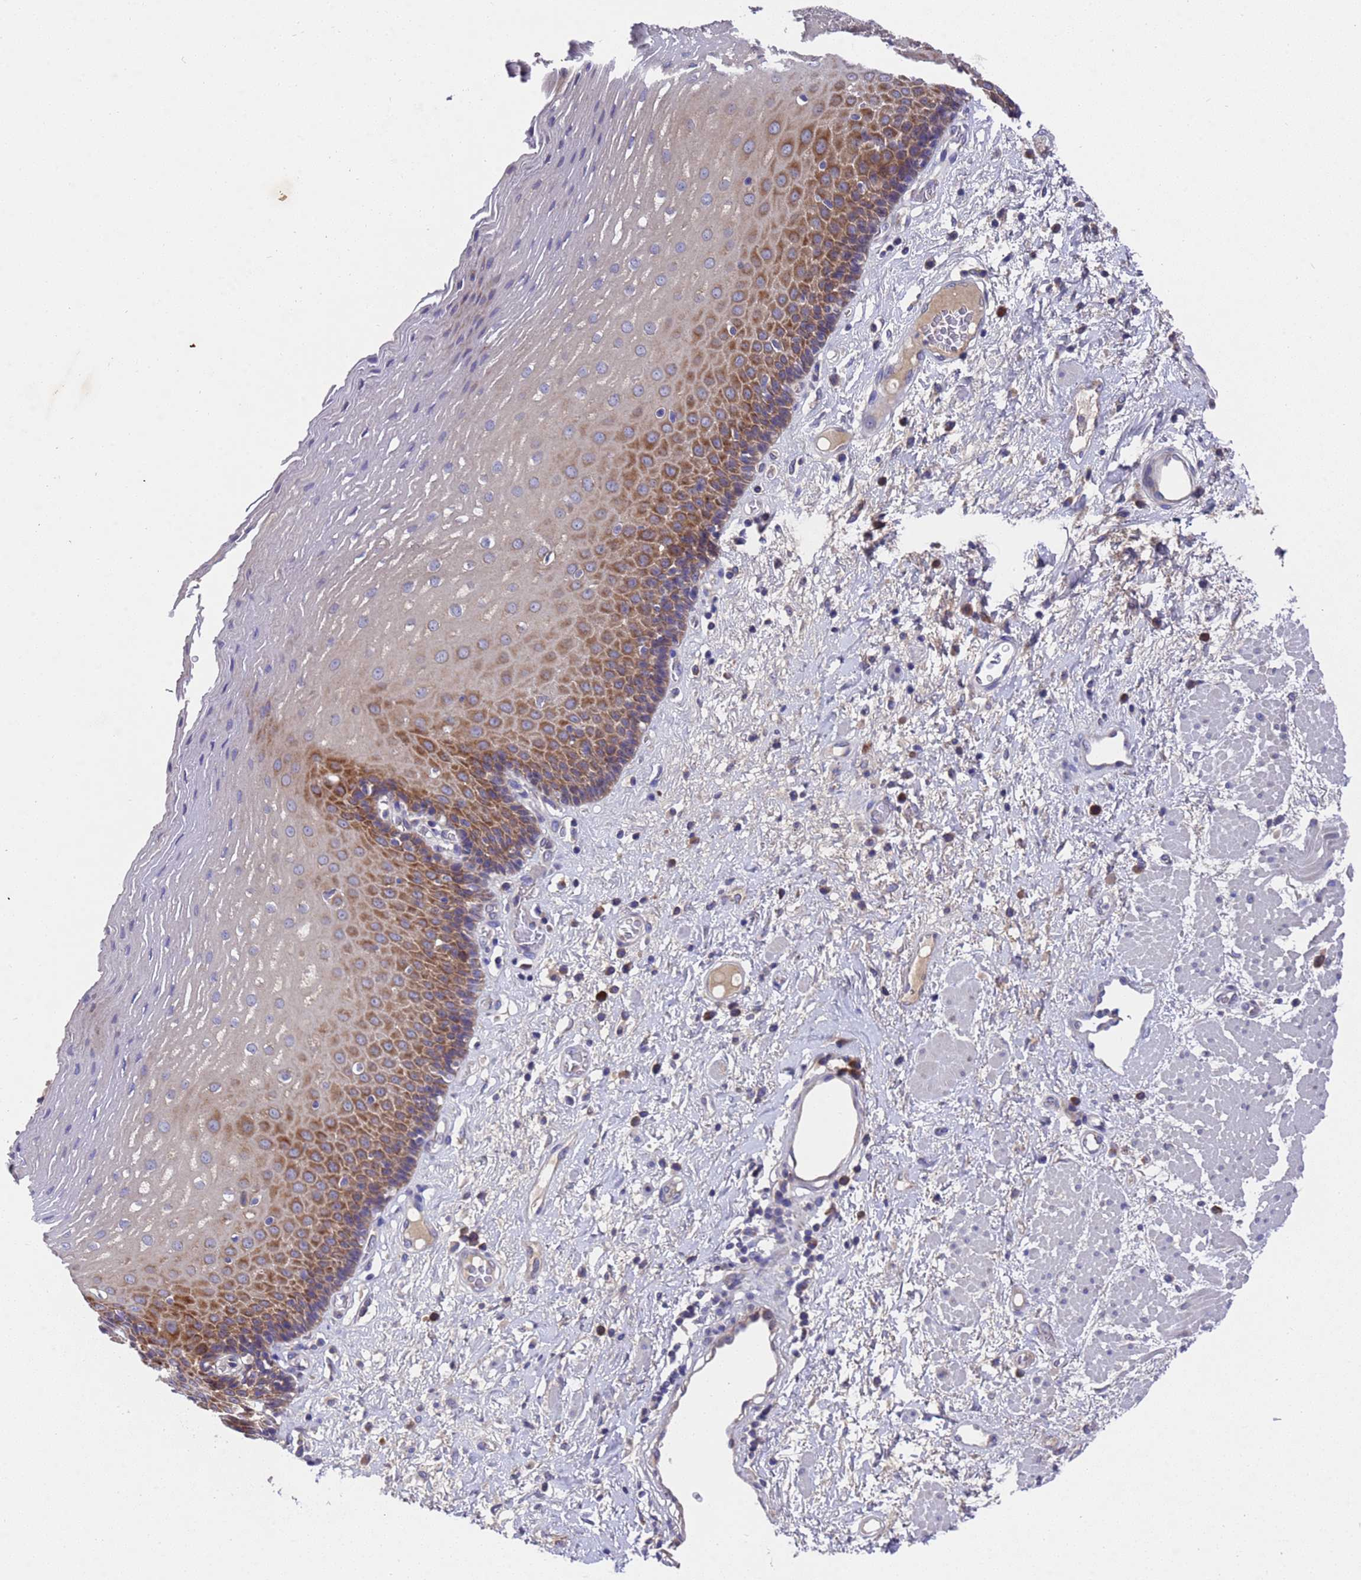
{"staining": {"intensity": "moderate", "quantity": ">75%", "location": "cytoplasmic/membranous"}, "tissue": "esophagus", "cell_type": "Squamous epithelial cells", "image_type": "normal", "snomed": [{"axis": "morphology", "description": "Normal tissue, NOS"}, {"axis": "morphology", "description": "Adenocarcinoma, NOS"}, {"axis": "topography", "description": "Esophagus"}], "caption": "The immunohistochemical stain labels moderate cytoplasmic/membranous positivity in squamous epithelial cells of unremarkable esophagus. The staining was performed using DAB (3,3'-diaminobenzidine) to visualize the protein expression in brown, while the nuclei were stained in blue with hematoxylin (Magnification: 20x).", "gene": "DCAF12L1", "patient": {"sex": "male", "age": 62}}